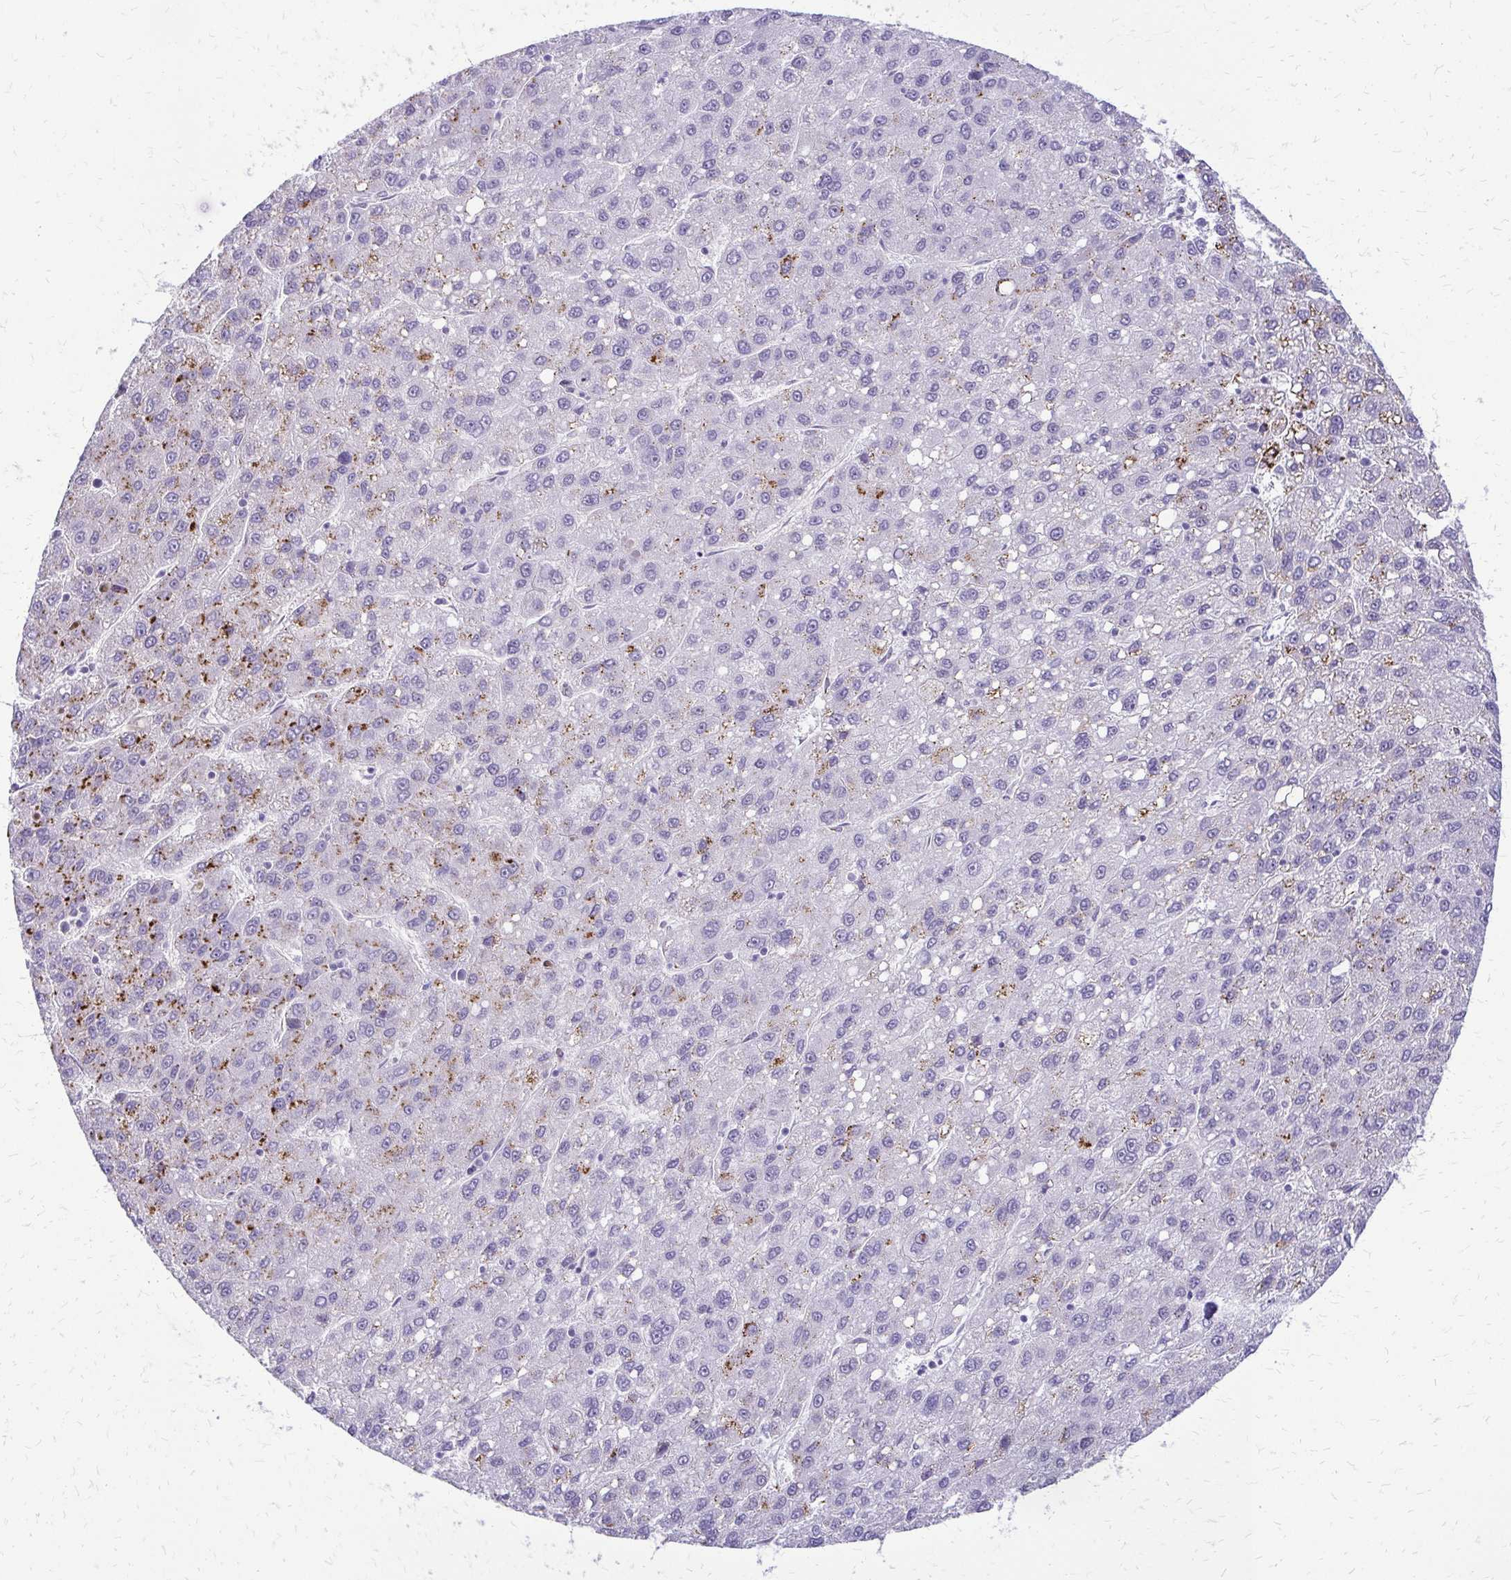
{"staining": {"intensity": "moderate", "quantity": "25%-75%", "location": "cytoplasmic/membranous"}, "tissue": "liver cancer", "cell_type": "Tumor cells", "image_type": "cancer", "snomed": [{"axis": "morphology", "description": "Carcinoma, Hepatocellular, NOS"}, {"axis": "topography", "description": "Liver"}], "caption": "A histopathology image showing moderate cytoplasmic/membranous positivity in approximately 25%-75% of tumor cells in hepatocellular carcinoma (liver), as visualized by brown immunohistochemical staining.", "gene": "FAM162B", "patient": {"sex": "female", "age": 82}}